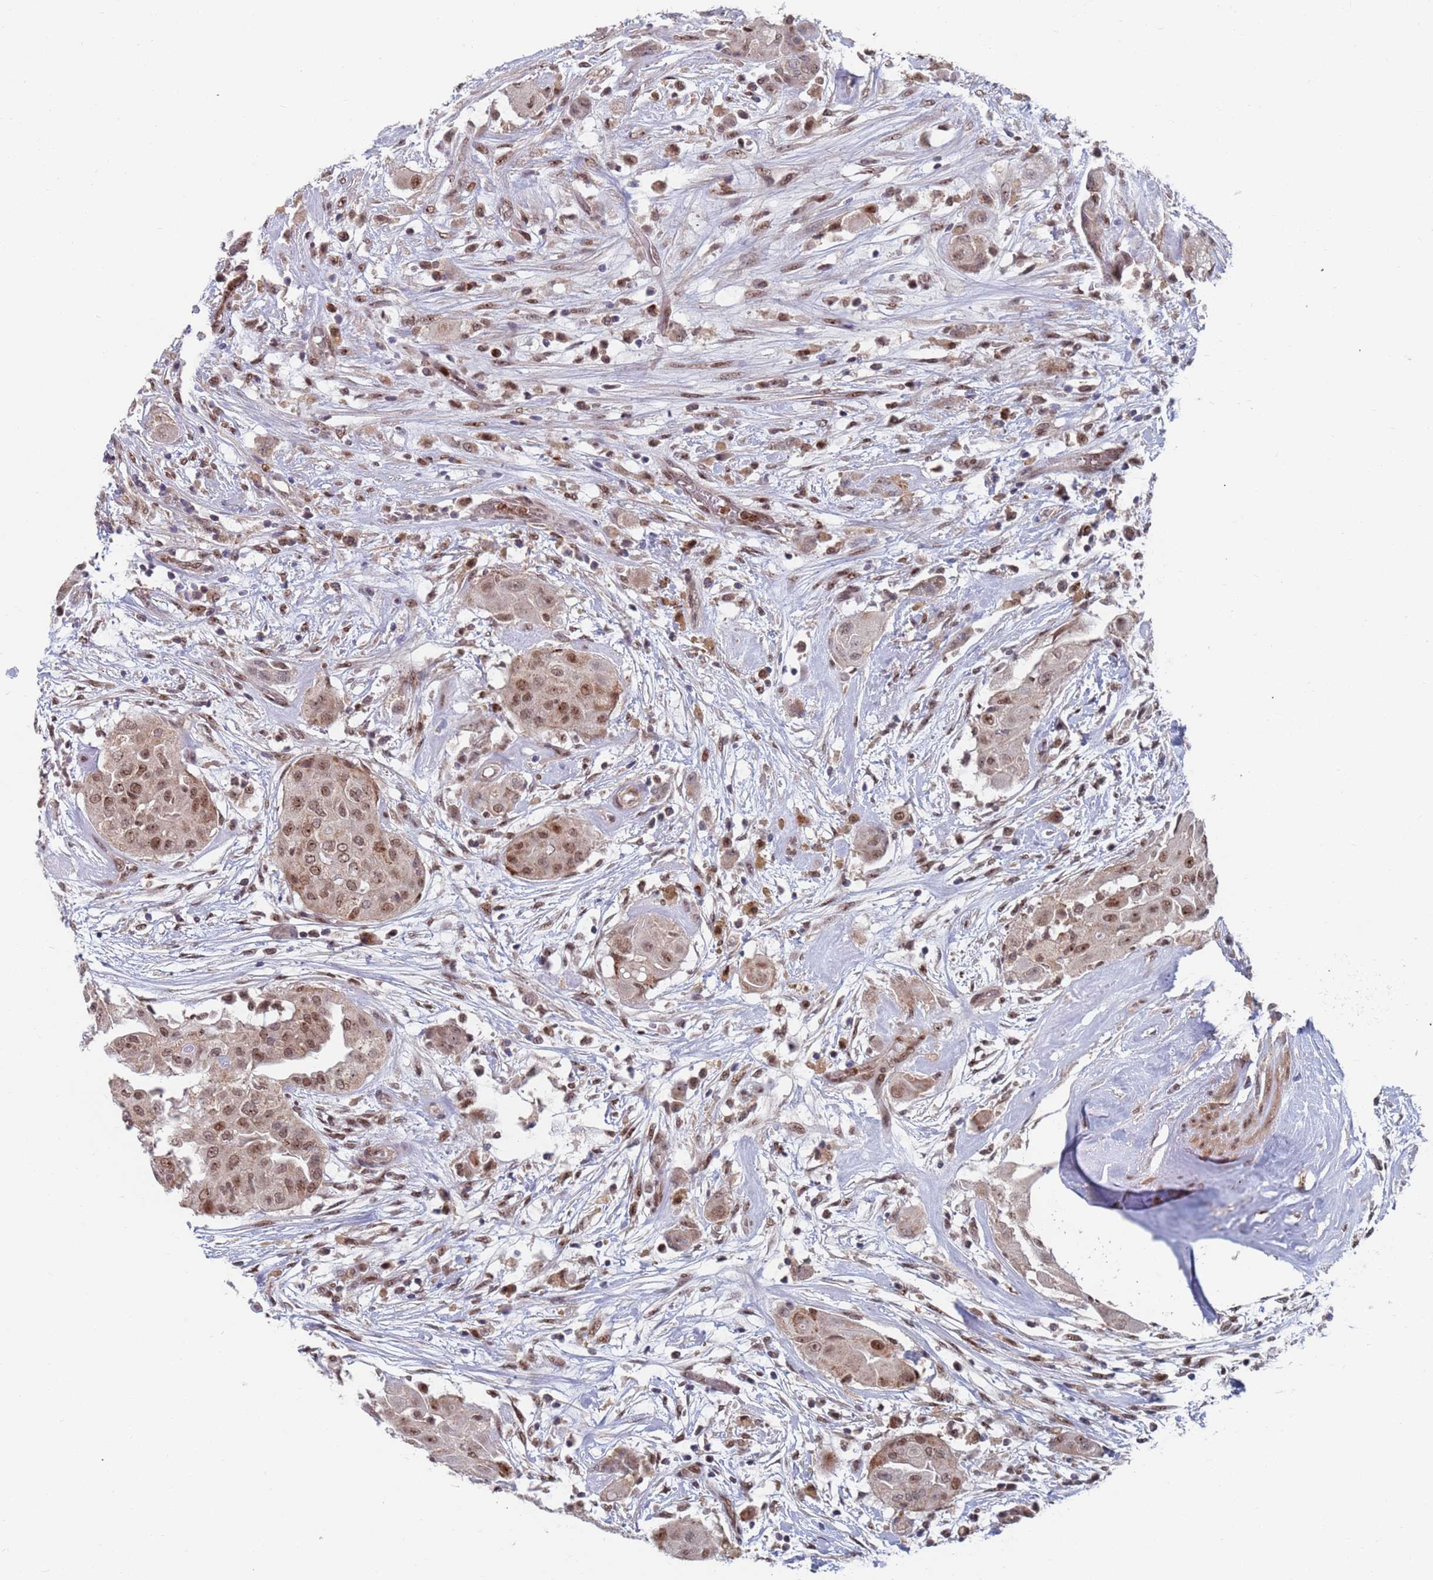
{"staining": {"intensity": "moderate", "quantity": ">75%", "location": "nuclear"}, "tissue": "thyroid cancer", "cell_type": "Tumor cells", "image_type": "cancer", "snomed": [{"axis": "morphology", "description": "Papillary adenocarcinoma, NOS"}, {"axis": "topography", "description": "Thyroid gland"}], "caption": "The micrograph exhibits immunohistochemical staining of thyroid cancer (papillary adenocarcinoma). There is moderate nuclear staining is identified in about >75% of tumor cells.", "gene": "RPP25", "patient": {"sex": "female", "age": 59}}